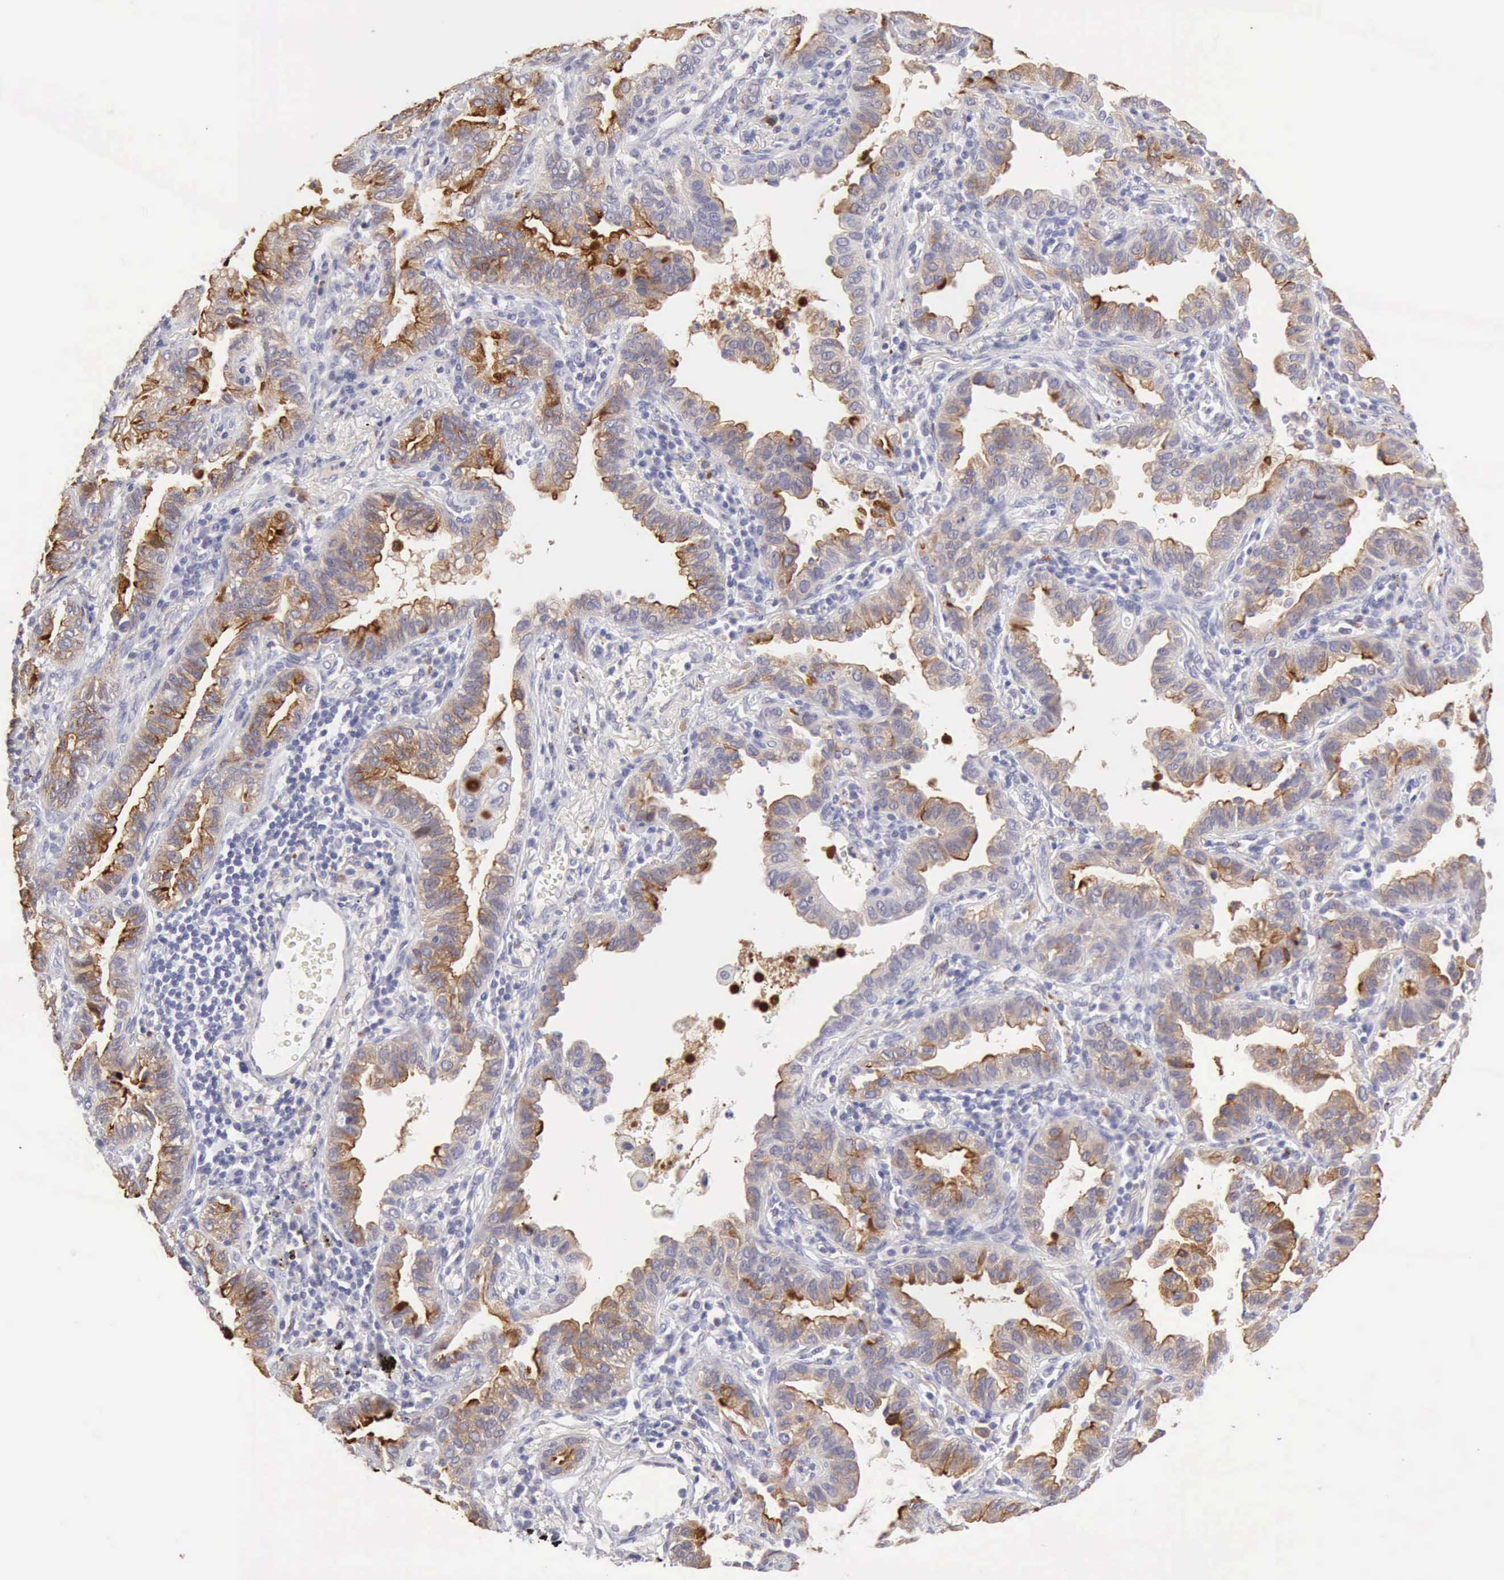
{"staining": {"intensity": "moderate", "quantity": "25%-75%", "location": "cytoplasmic/membranous"}, "tissue": "lung cancer", "cell_type": "Tumor cells", "image_type": "cancer", "snomed": [{"axis": "morphology", "description": "Adenocarcinoma, NOS"}, {"axis": "topography", "description": "Lung"}], "caption": "A medium amount of moderate cytoplasmic/membranous positivity is present in approximately 25%-75% of tumor cells in lung cancer (adenocarcinoma) tissue. Immunohistochemistry (ihc) stains the protein in brown and the nuclei are stained blue.", "gene": "RNASE1", "patient": {"sex": "female", "age": 50}}